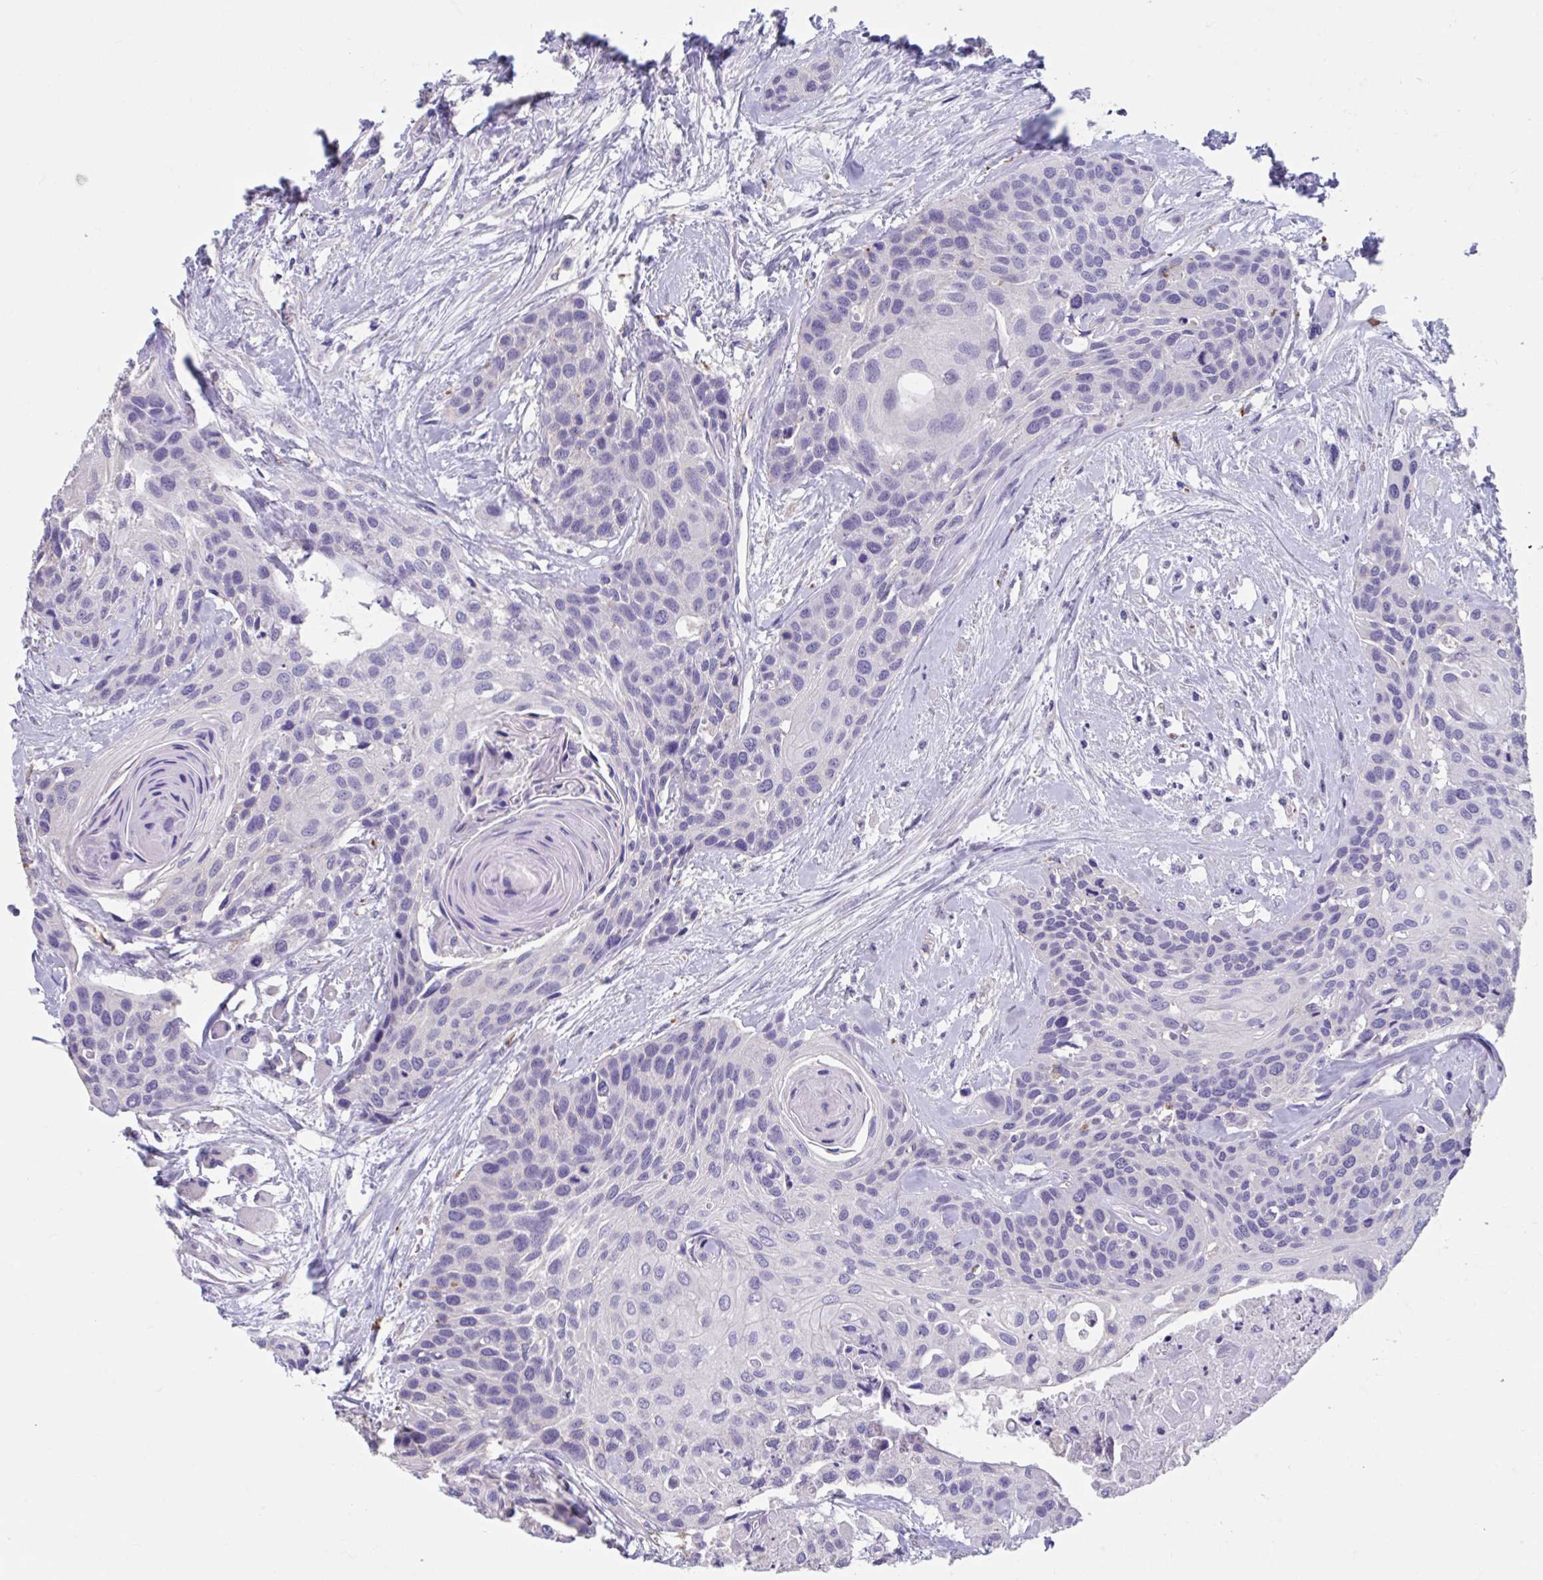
{"staining": {"intensity": "negative", "quantity": "none", "location": "none"}, "tissue": "head and neck cancer", "cell_type": "Tumor cells", "image_type": "cancer", "snomed": [{"axis": "morphology", "description": "Squamous cell carcinoma, NOS"}, {"axis": "topography", "description": "Head-Neck"}], "caption": "Tumor cells are negative for brown protein staining in head and neck cancer.", "gene": "GPR162", "patient": {"sex": "female", "age": 50}}